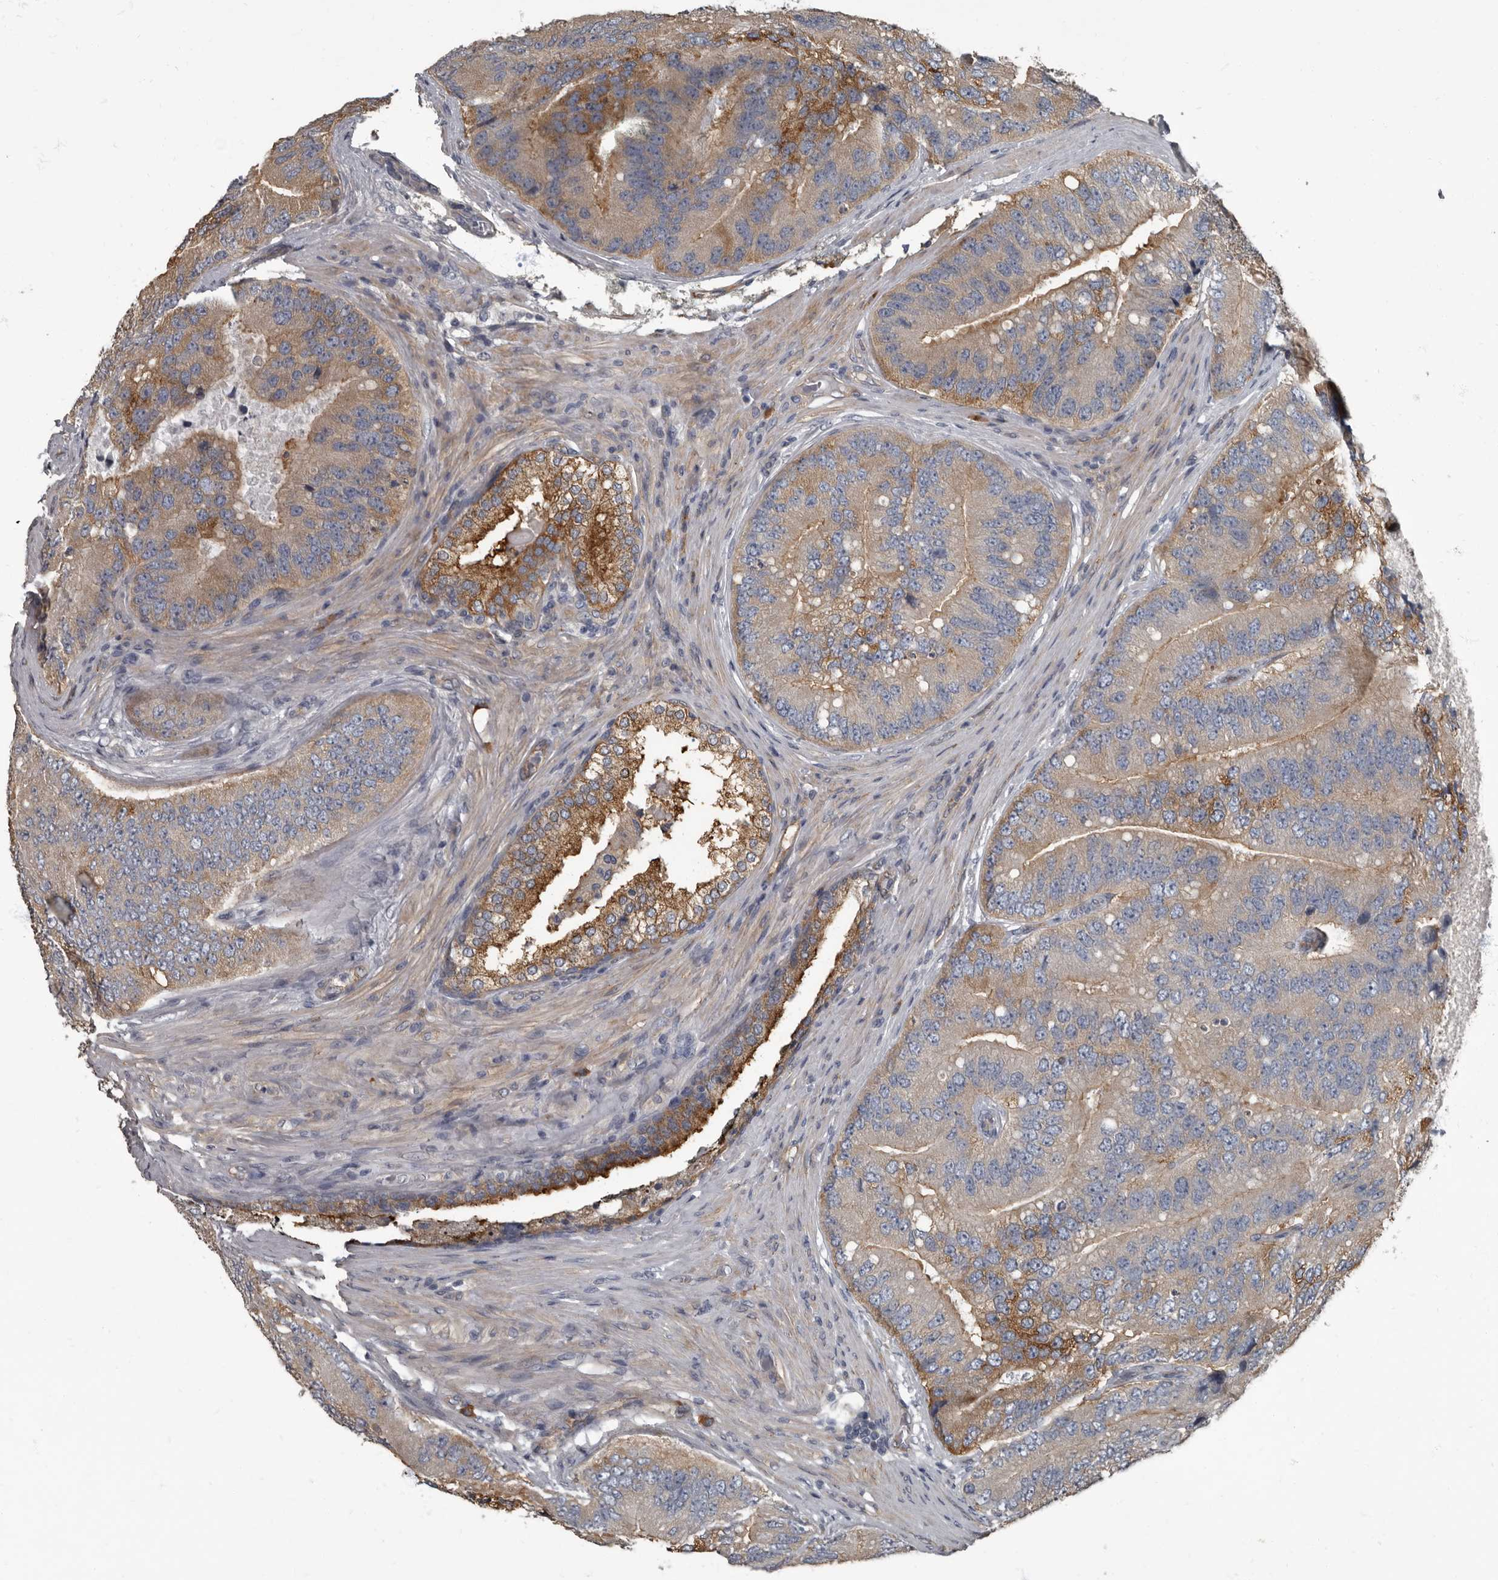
{"staining": {"intensity": "strong", "quantity": "25%-75%", "location": "cytoplasmic/membranous"}, "tissue": "prostate cancer", "cell_type": "Tumor cells", "image_type": "cancer", "snomed": [{"axis": "morphology", "description": "Adenocarcinoma, High grade"}, {"axis": "topography", "description": "Prostate"}], "caption": "Immunohistochemistry micrograph of human prostate cancer (high-grade adenocarcinoma) stained for a protein (brown), which reveals high levels of strong cytoplasmic/membranous expression in about 25%-75% of tumor cells.", "gene": "TPD52L1", "patient": {"sex": "male", "age": 70}}